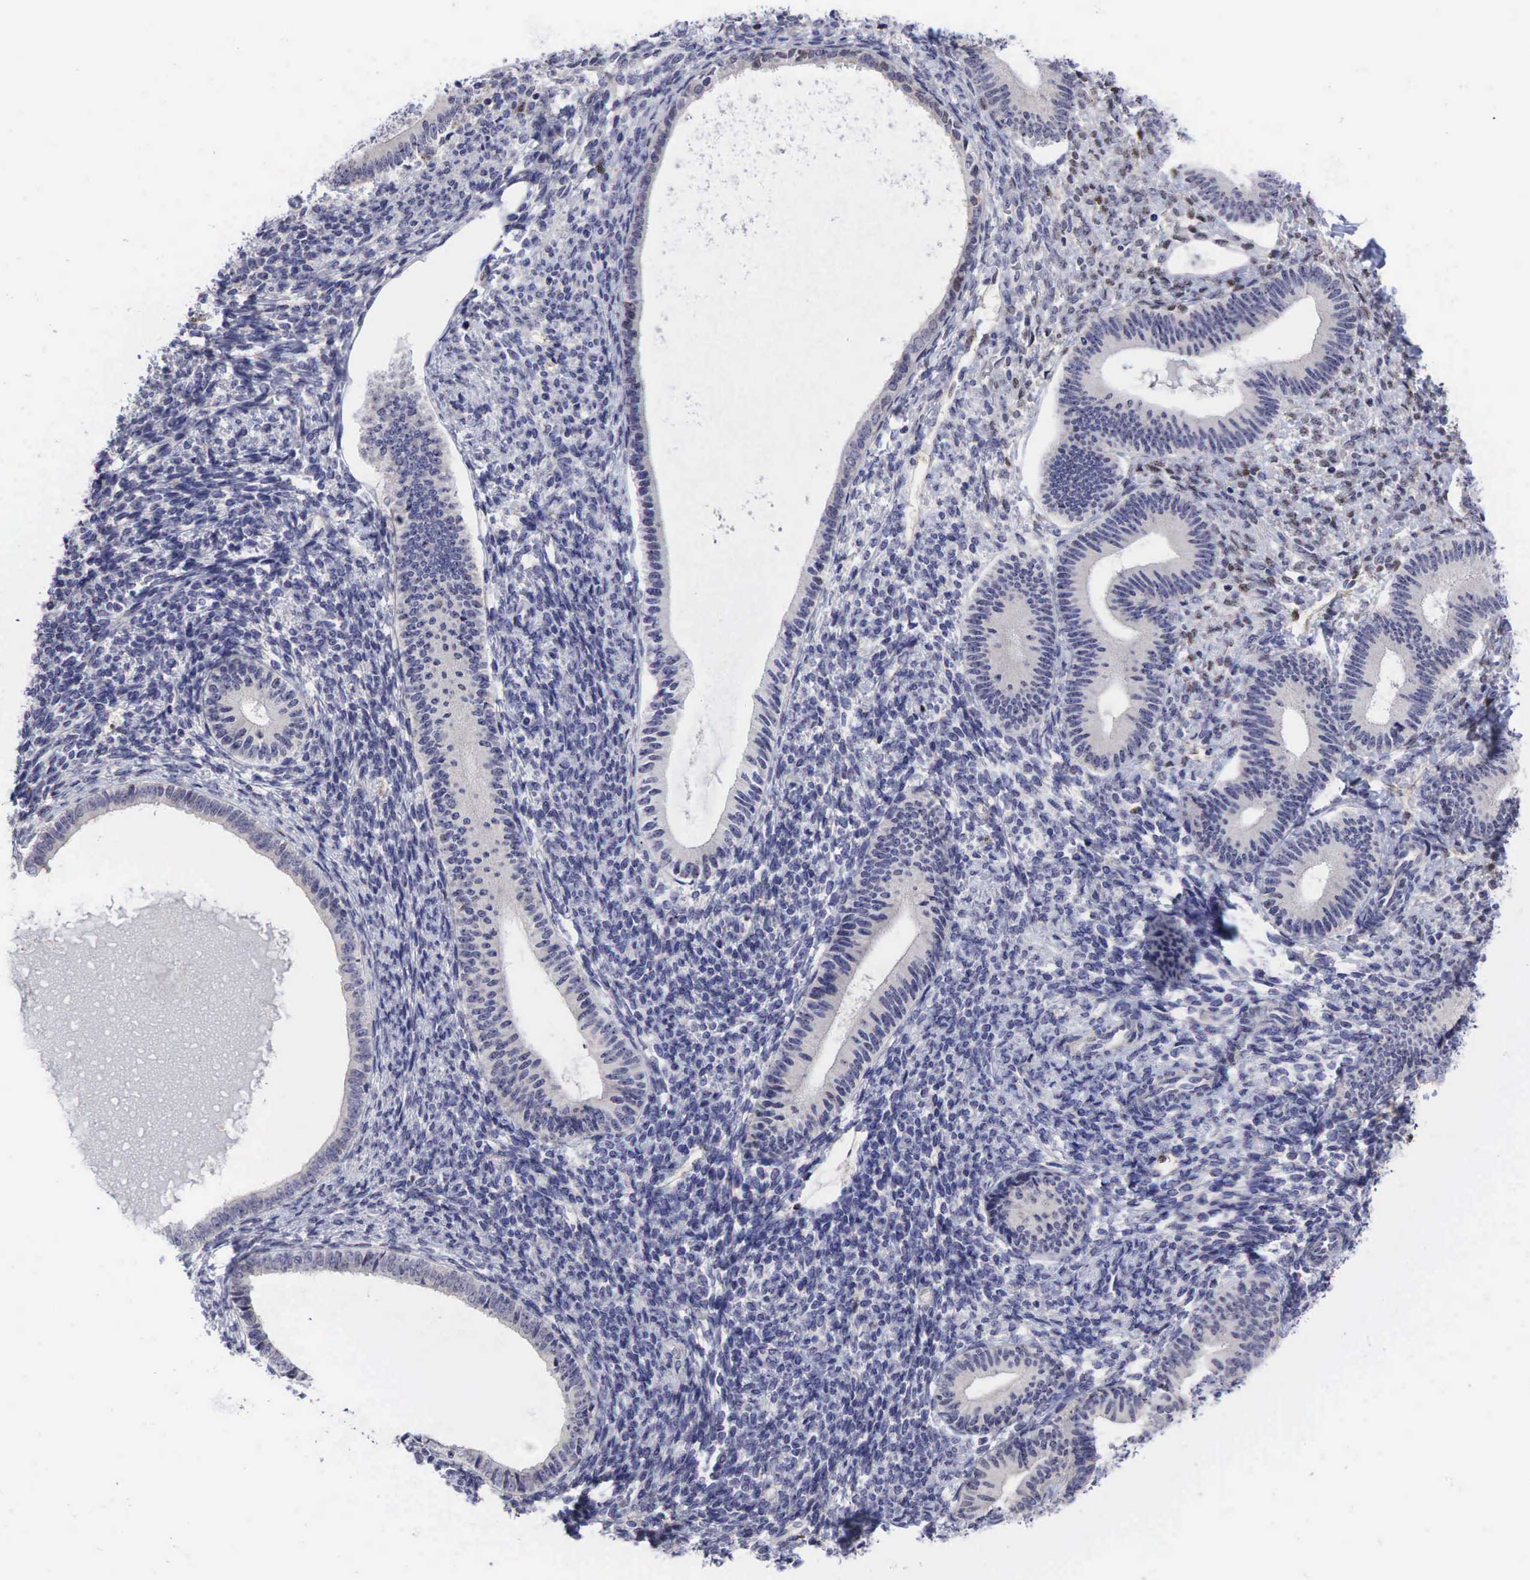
{"staining": {"intensity": "negative", "quantity": "none", "location": "none"}, "tissue": "endometrium", "cell_type": "Cells in endometrial stroma", "image_type": "normal", "snomed": [{"axis": "morphology", "description": "Normal tissue, NOS"}, {"axis": "topography", "description": "Endometrium"}], "caption": "Immunohistochemistry (IHC) micrograph of unremarkable human endometrium stained for a protein (brown), which reveals no expression in cells in endometrial stroma. The staining was performed using DAB to visualize the protein expression in brown, while the nuclei were stained in blue with hematoxylin (Magnification: 20x).", "gene": "CCND1", "patient": {"sex": "female", "age": 82}}